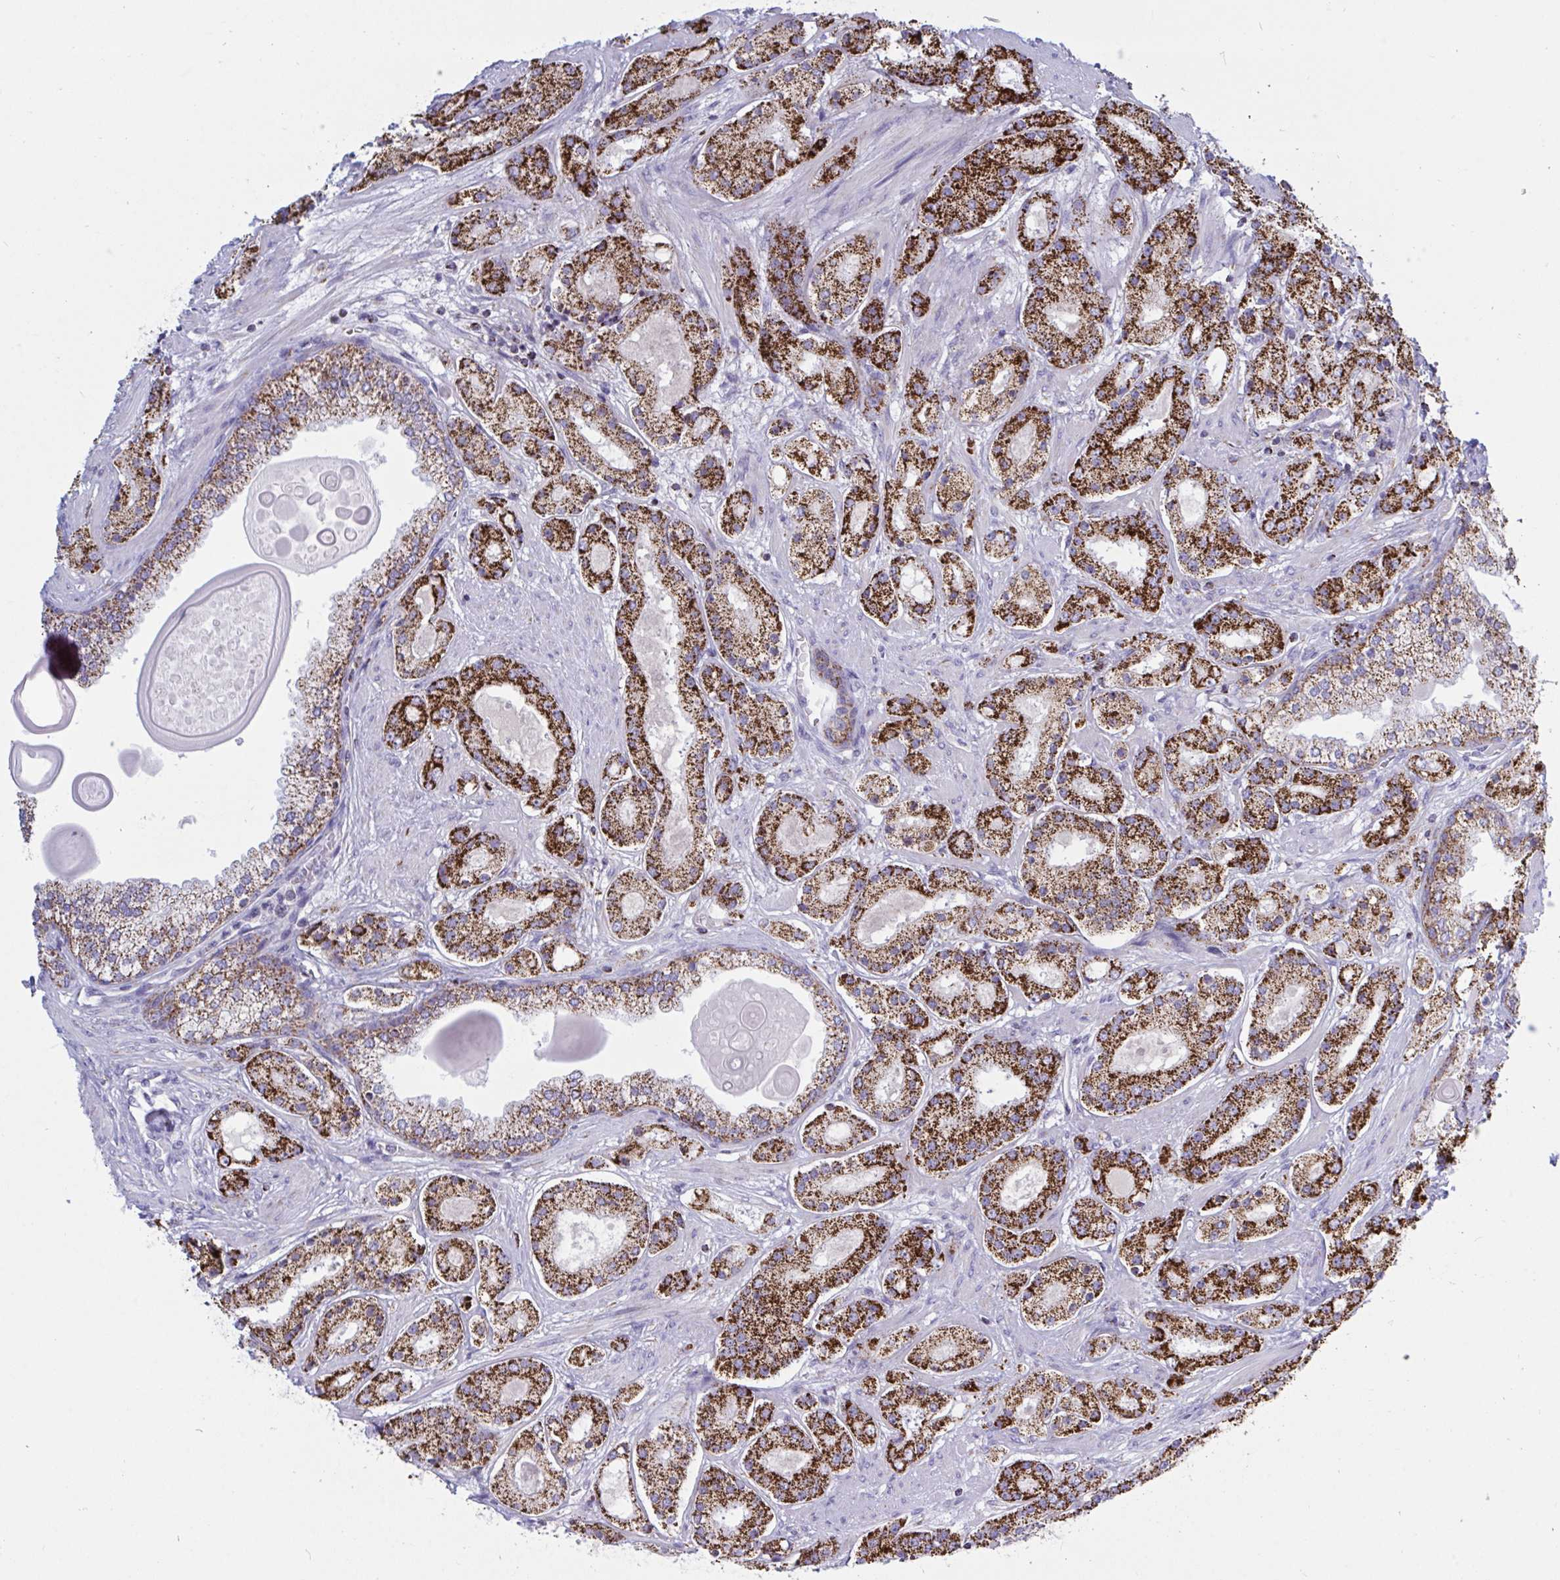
{"staining": {"intensity": "strong", "quantity": ">75%", "location": "cytoplasmic/membranous"}, "tissue": "prostate cancer", "cell_type": "Tumor cells", "image_type": "cancer", "snomed": [{"axis": "morphology", "description": "Adenocarcinoma, High grade"}, {"axis": "topography", "description": "Prostate"}], "caption": "Tumor cells reveal strong cytoplasmic/membranous expression in approximately >75% of cells in prostate cancer (adenocarcinoma (high-grade)).", "gene": "HSPE1", "patient": {"sex": "male", "age": 67}}